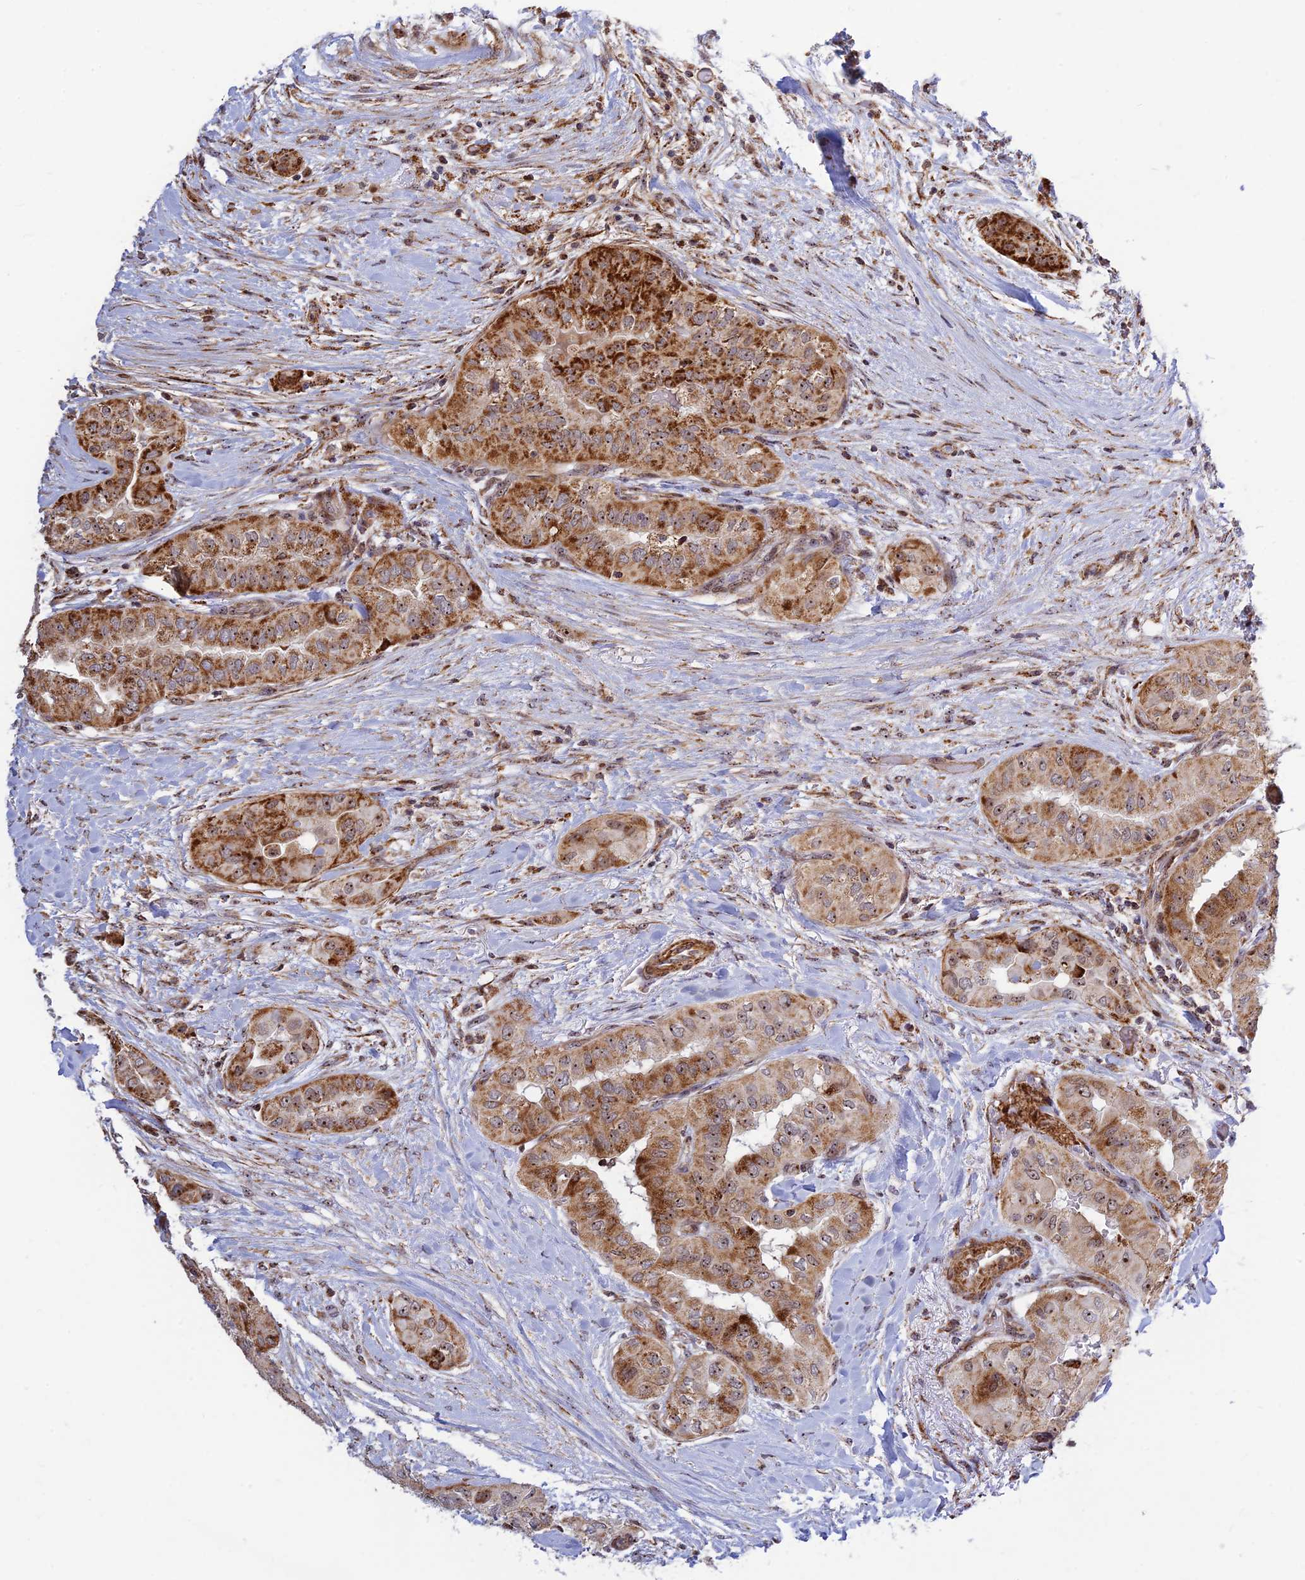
{"staining": {"intensity": "strong", "quantity": "25%-75%", "location": "cytoplasmic/membranous"}, "tissue": "head and neck cancer", "cell_type": "Tumor cells", "image_type": "cancer", "snomed": [{"axis": "morphology", "description": "Adenocarcinoma, NOS"}, {"axis": "topography", "description": "Head-Neck"}], "caption": "A high amount of strong cytoplasmic/membranous staining is seen in about 25%-75% of tumor cells in head and neck cancer tissue. (DAB (3,3'-diaminobenzidine) = brown stain, brightfield microscopy at high magnification).", "gene": "POLR1G", "patient": {"sex": "male", "age": 66}}